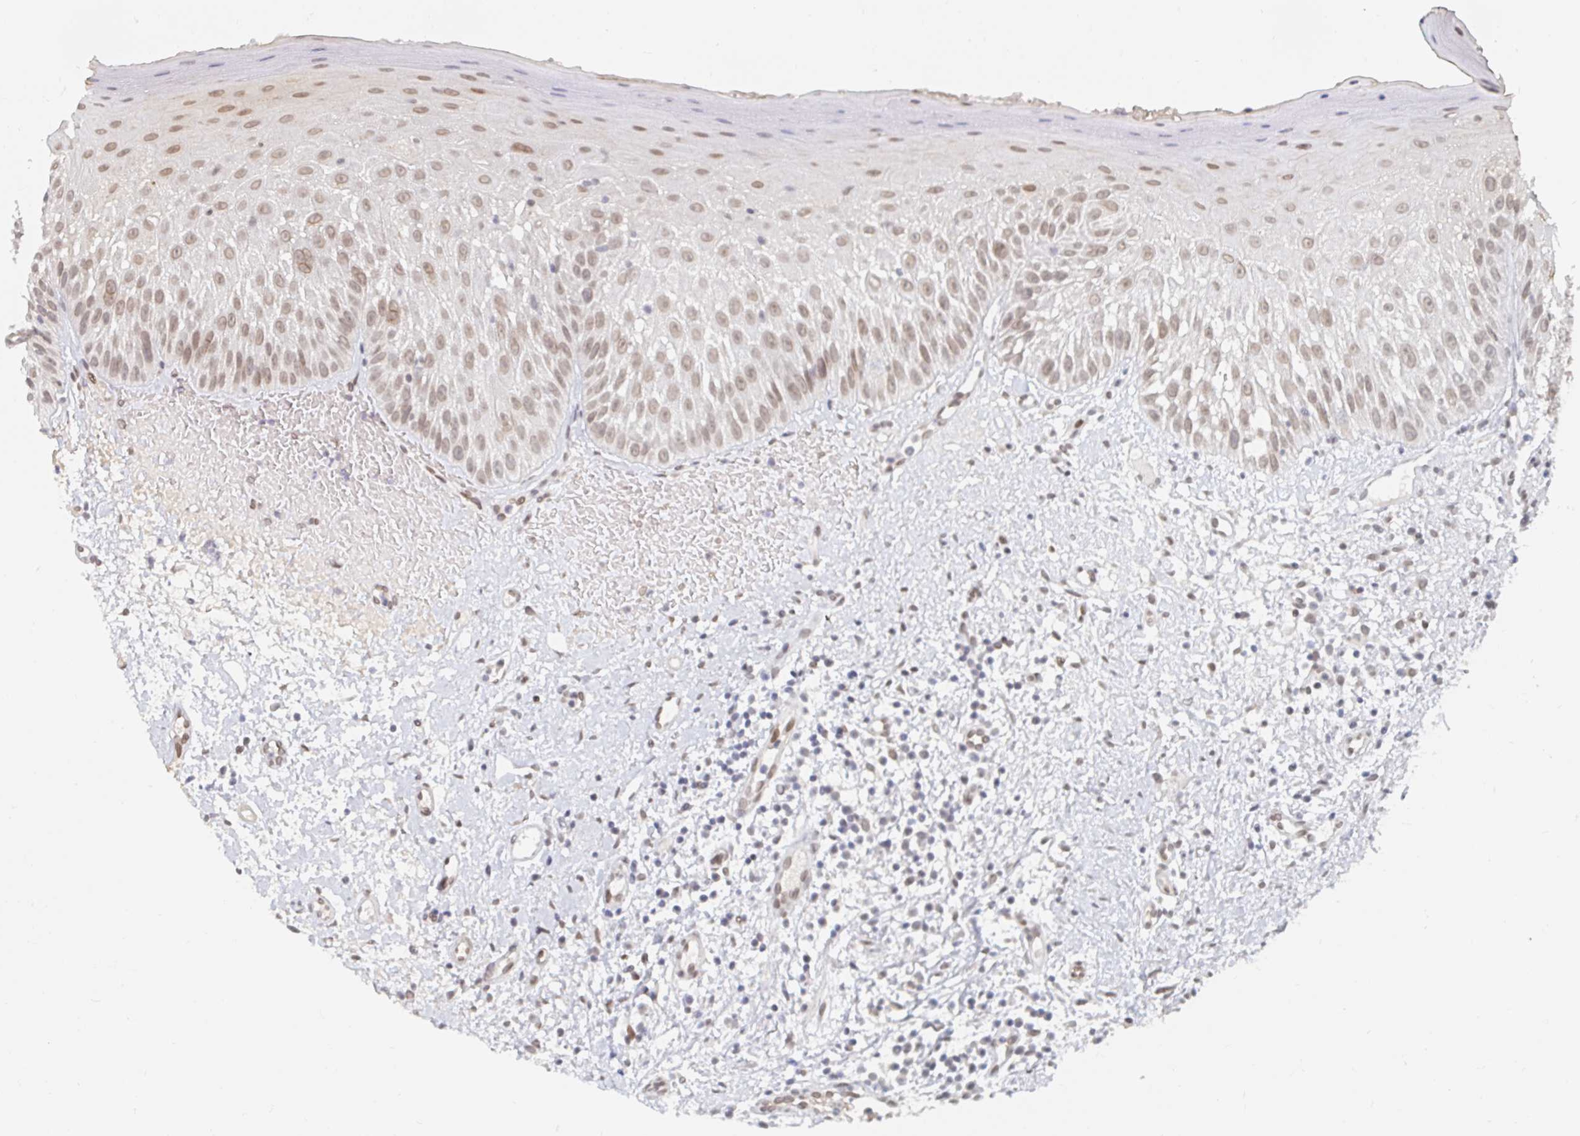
{"staining": {"intensity": "weak", "quantity": ">75%", "location": "nuclear"}, "tissue": "oral mucosa", "cell_type": "Squamous epithelial cells", "image_type": "normal", "snomed": [{"axis": "morphology", "description": "Normal tissue, NOS"}, {"axis": "topography", "description": "Oral tissue"}, {"axis": "topography", "description": "Tounge, NOS"}], "caption": "Weak nuclear expression for a protein is present in approximately >75% of squamous epithelial cells of benign oral mucosa using immunohistochemistry (IHC).", "gene": "CHD2", "patient": {"sex": "male", "age": 83}}